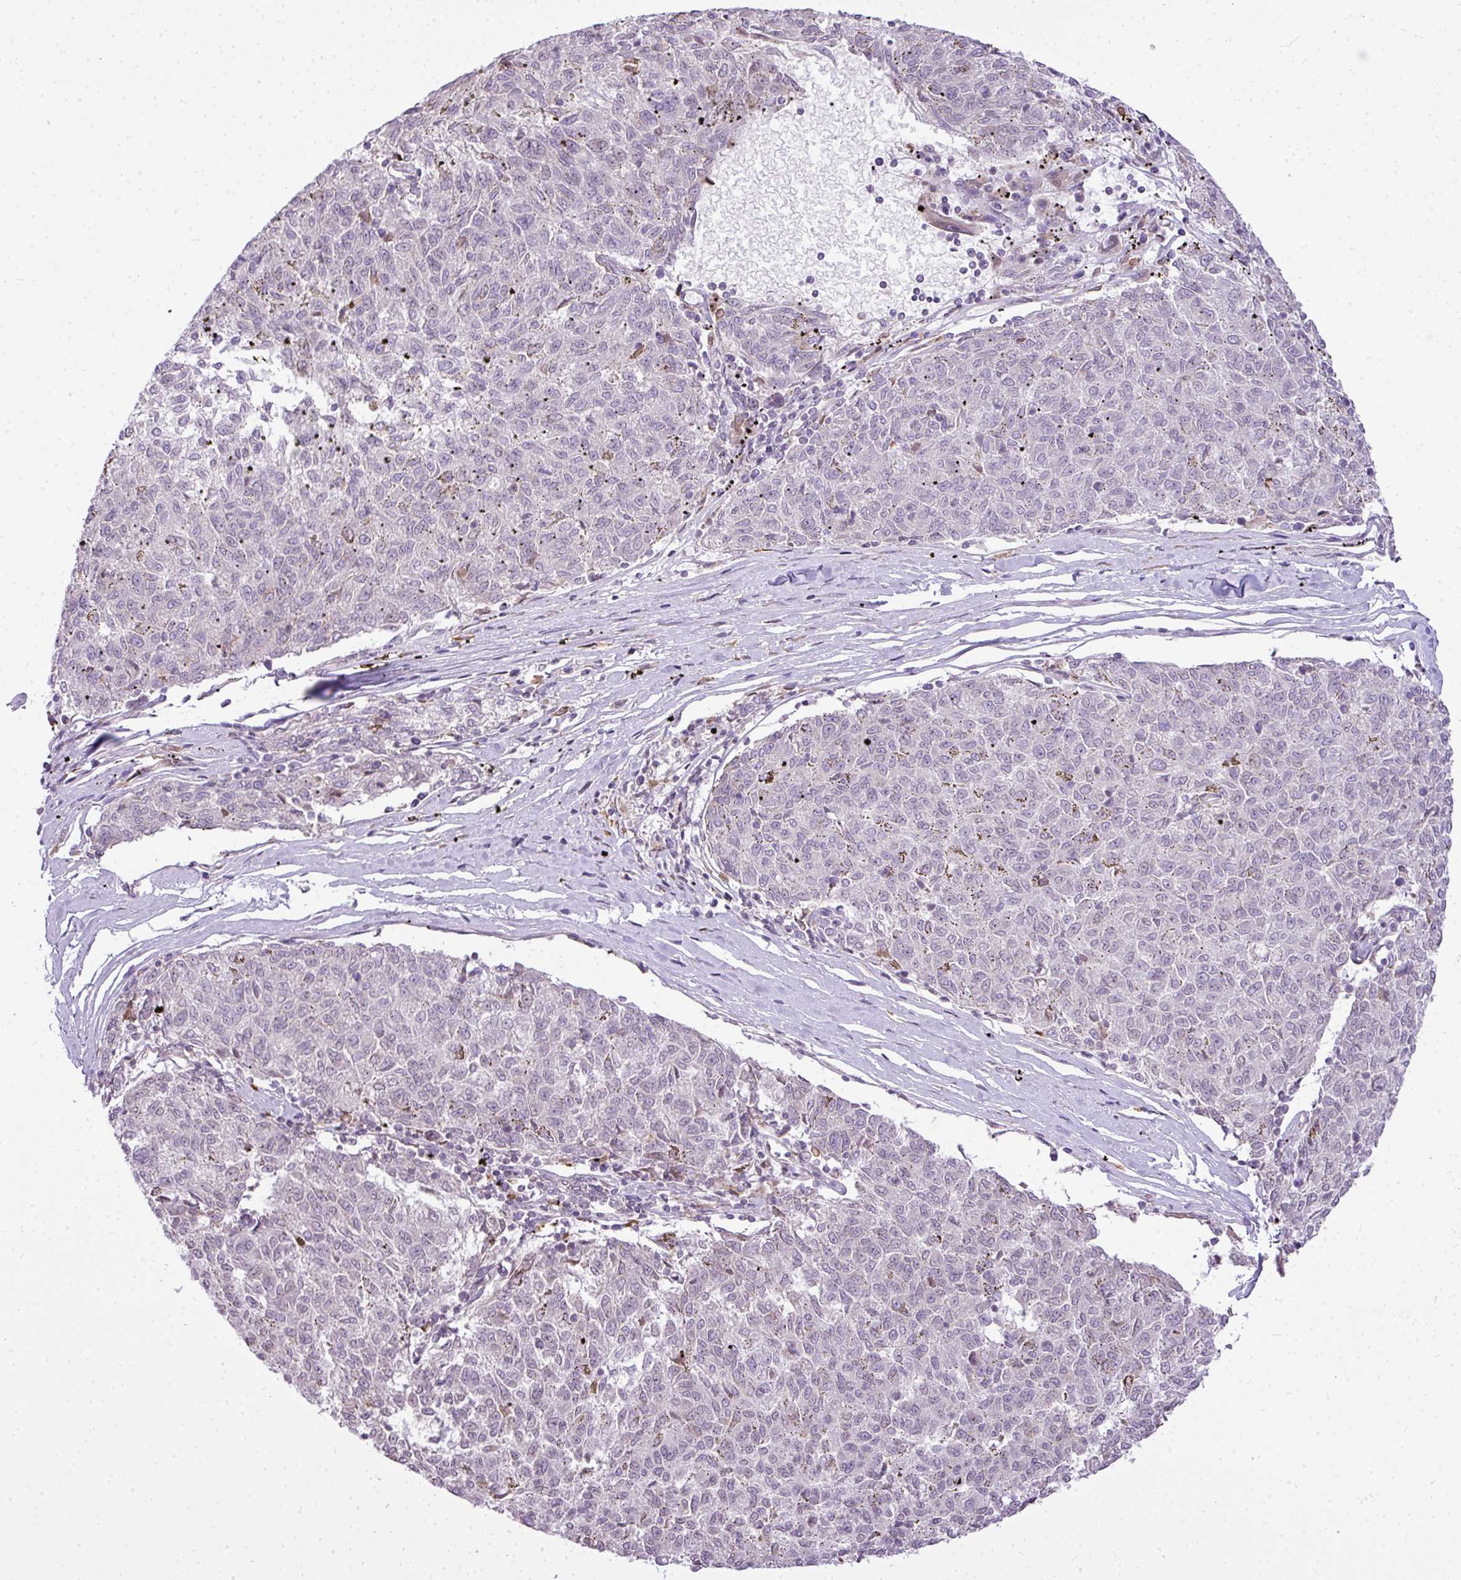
{"staining": {"intensity": "negative", "quantity": "none", "location": "none"}, "tissue": "melanoma", "cell_type": "Tumor cells", "image_type": "cancer", "snomed": [{"axis": "morphology", "description": "Malignant melanoma, NOS"}, {"axis": "topography", "description": "Skin"}], "caption": "Human malignant melanoma stained for a protein using immunohistochemistry (IHC) displays no staining in tumor cells.", "gene": "COX18", "patient": {"sex": "female", "age": 72}}